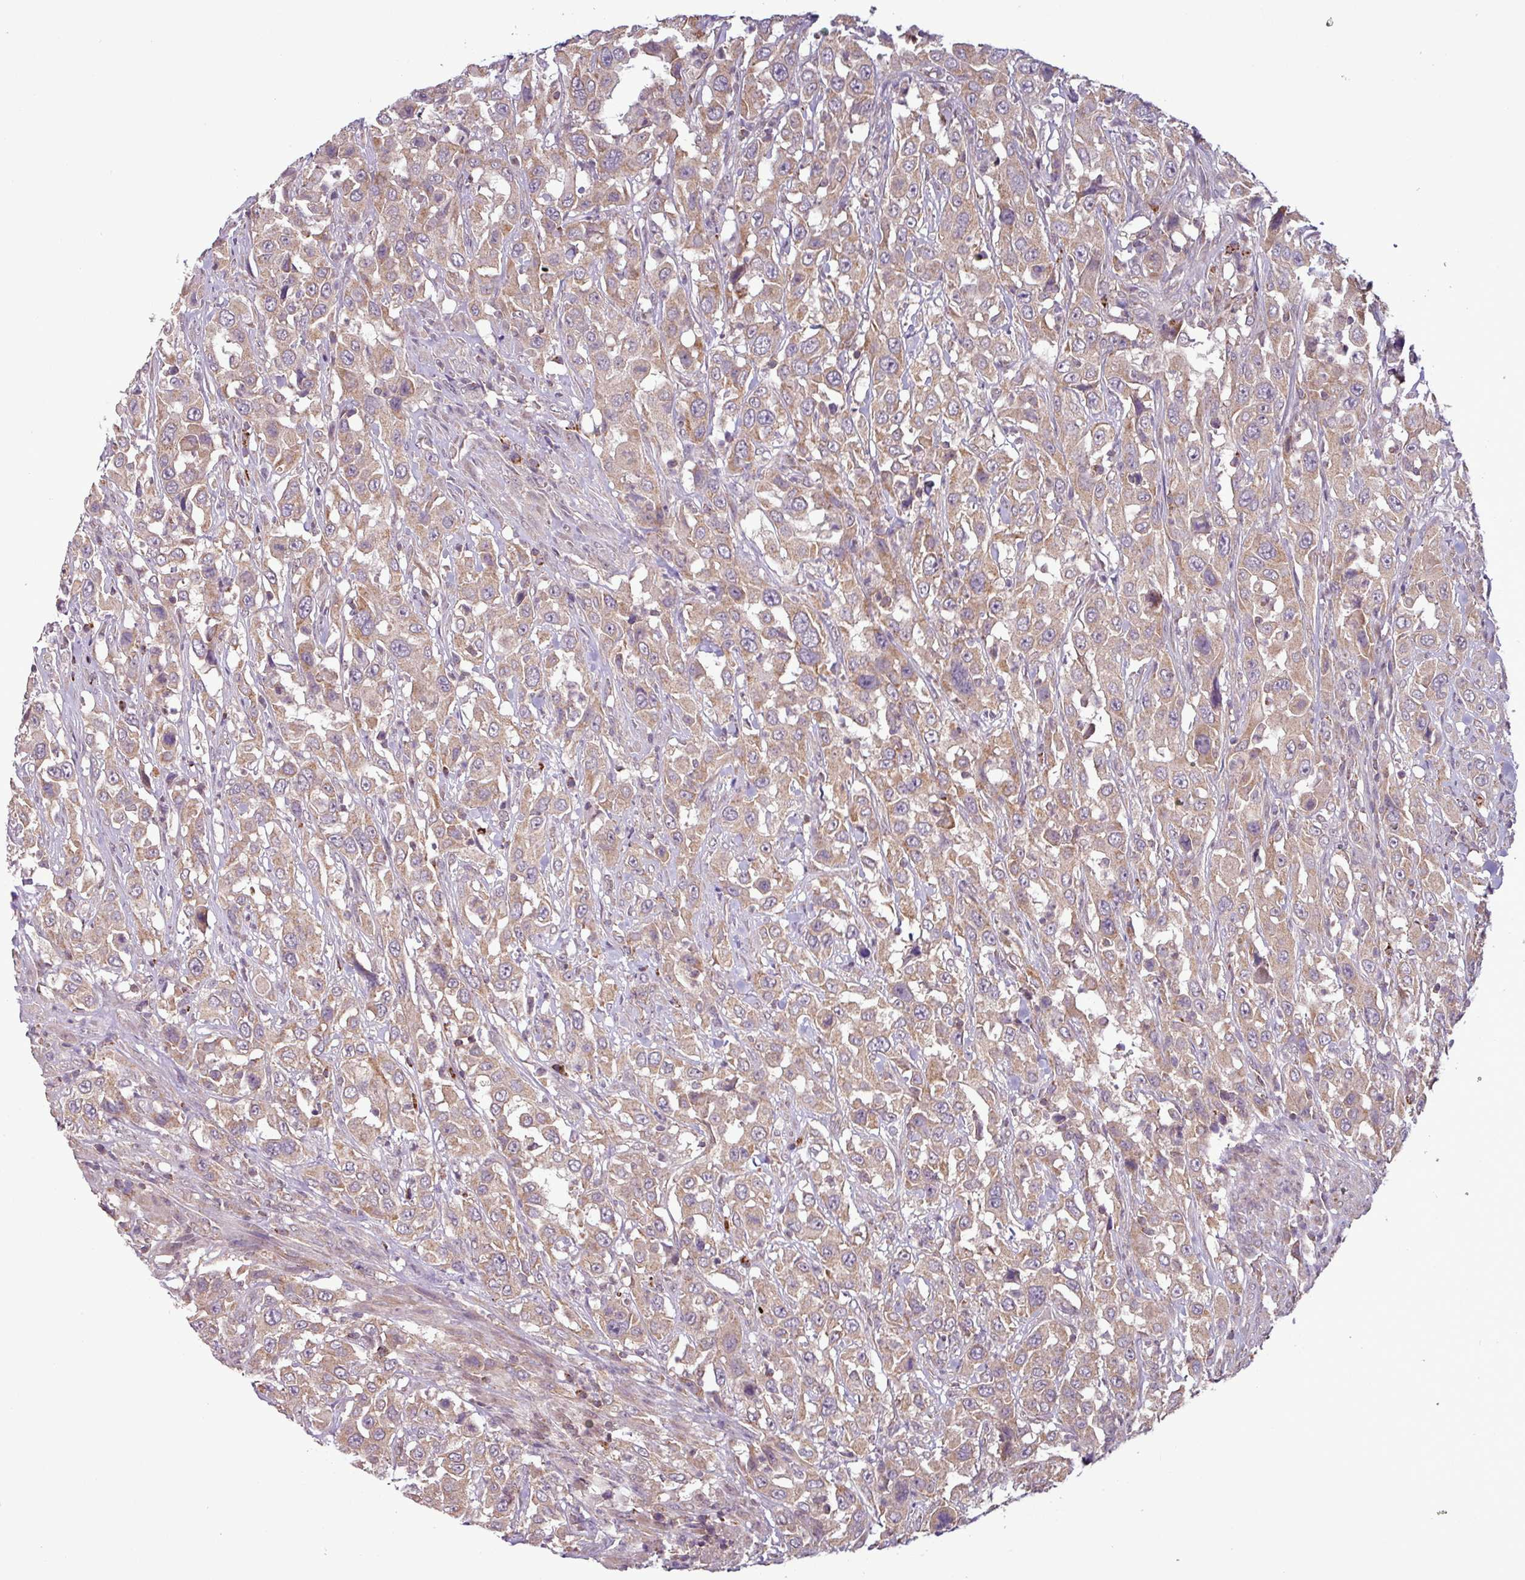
{"staining": {"intensity": "weak", "quantity": ">75%", "location": "cytoplasmic/membranous"}, "tissue": "urothelial cancer", "cell_type": "Tumor cells", "image_type": "cancer", "snomed": [{"axis": "morphology", "description": "Urothelial carcinoma, High grade"}, {"axis": "topography", "description": "Urinary bladder"}], "caption": "The image exhibits immunohistochemical staining of urothelial cancer. There is weak cytoplasmic/membranous expression is present in about >75% of tumor cells.", "gene": "MCTP2", "patient": {"sex": "male", "age": 61}}